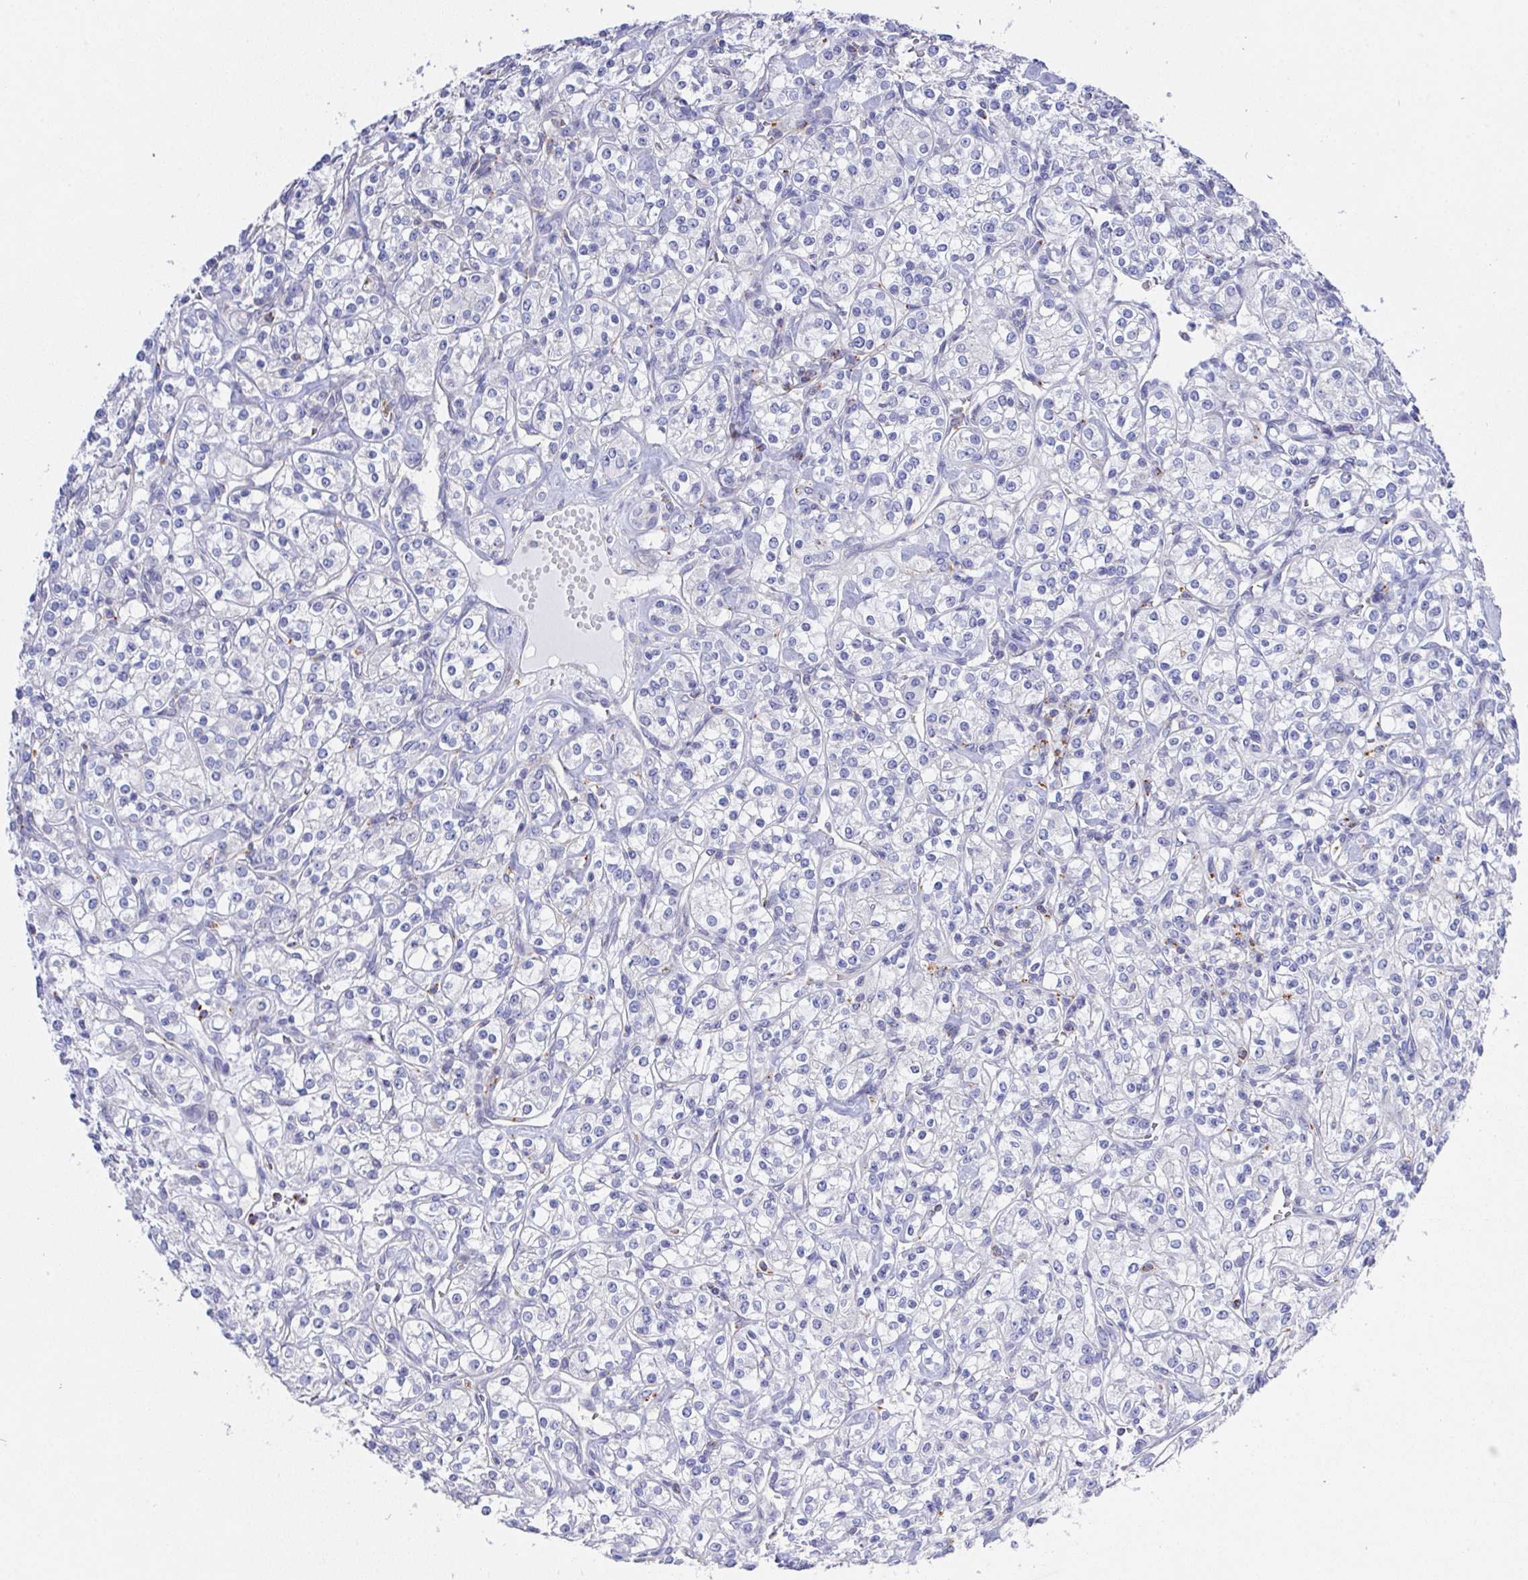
{"staining": {"intensity": "negative", "quantity": "none", "location": "none"}, "tissue": "renal cancer", "cell_type": "Tumor cells", "image_type": "cancer", "snomed": [{"axis": "morphology", "description": "Adenocarcinoma, NOS"}, {"axis": "topography", "description": "Kidney"}], "caption": "Human renal cancer stained for a protein using IHC displays no expression in tumor cells.", "gene": "PRG3", "patient": {"sex": "male", "age": 77}}